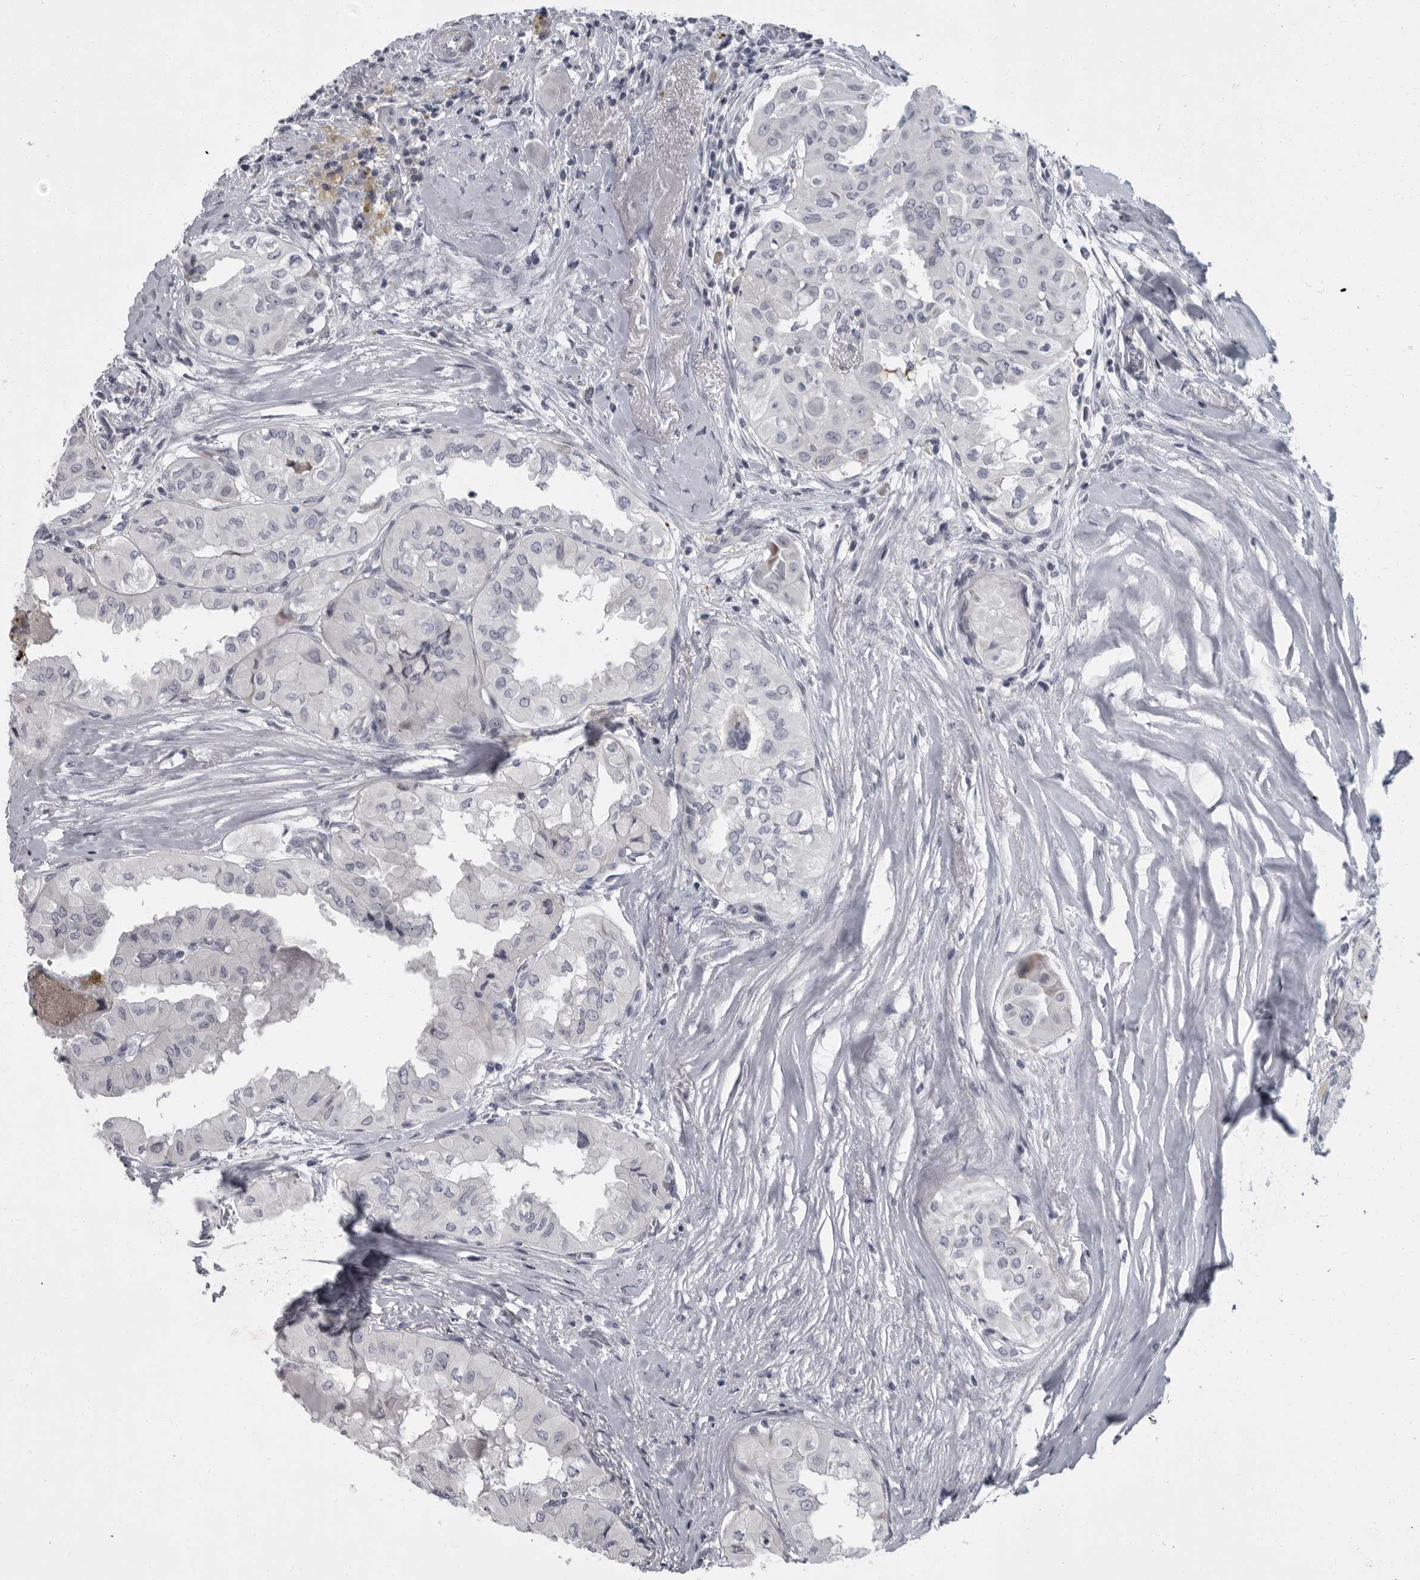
{"staining": {"intensity": "negative", "quantity": "none", "location": "none"}, "tissue": "thyroid cancer", "cell_type": "Tumor cells", "image_type": "cancer", "snomed": [{"axis": "morphology", "description": "Papillary adenocarcinoma, NOS"}, {"axis": "topography", "description": "Thyroid gland"}], "caption": "A high-resolution histopathology image shows immunohistochemistry staining of thyroid cancer (papillary adenocarcinoma), which exhibits no significant positivity in tumor cells.", "gene": "SLC25A39", "patient": {"sex": "female", "age": 59}}